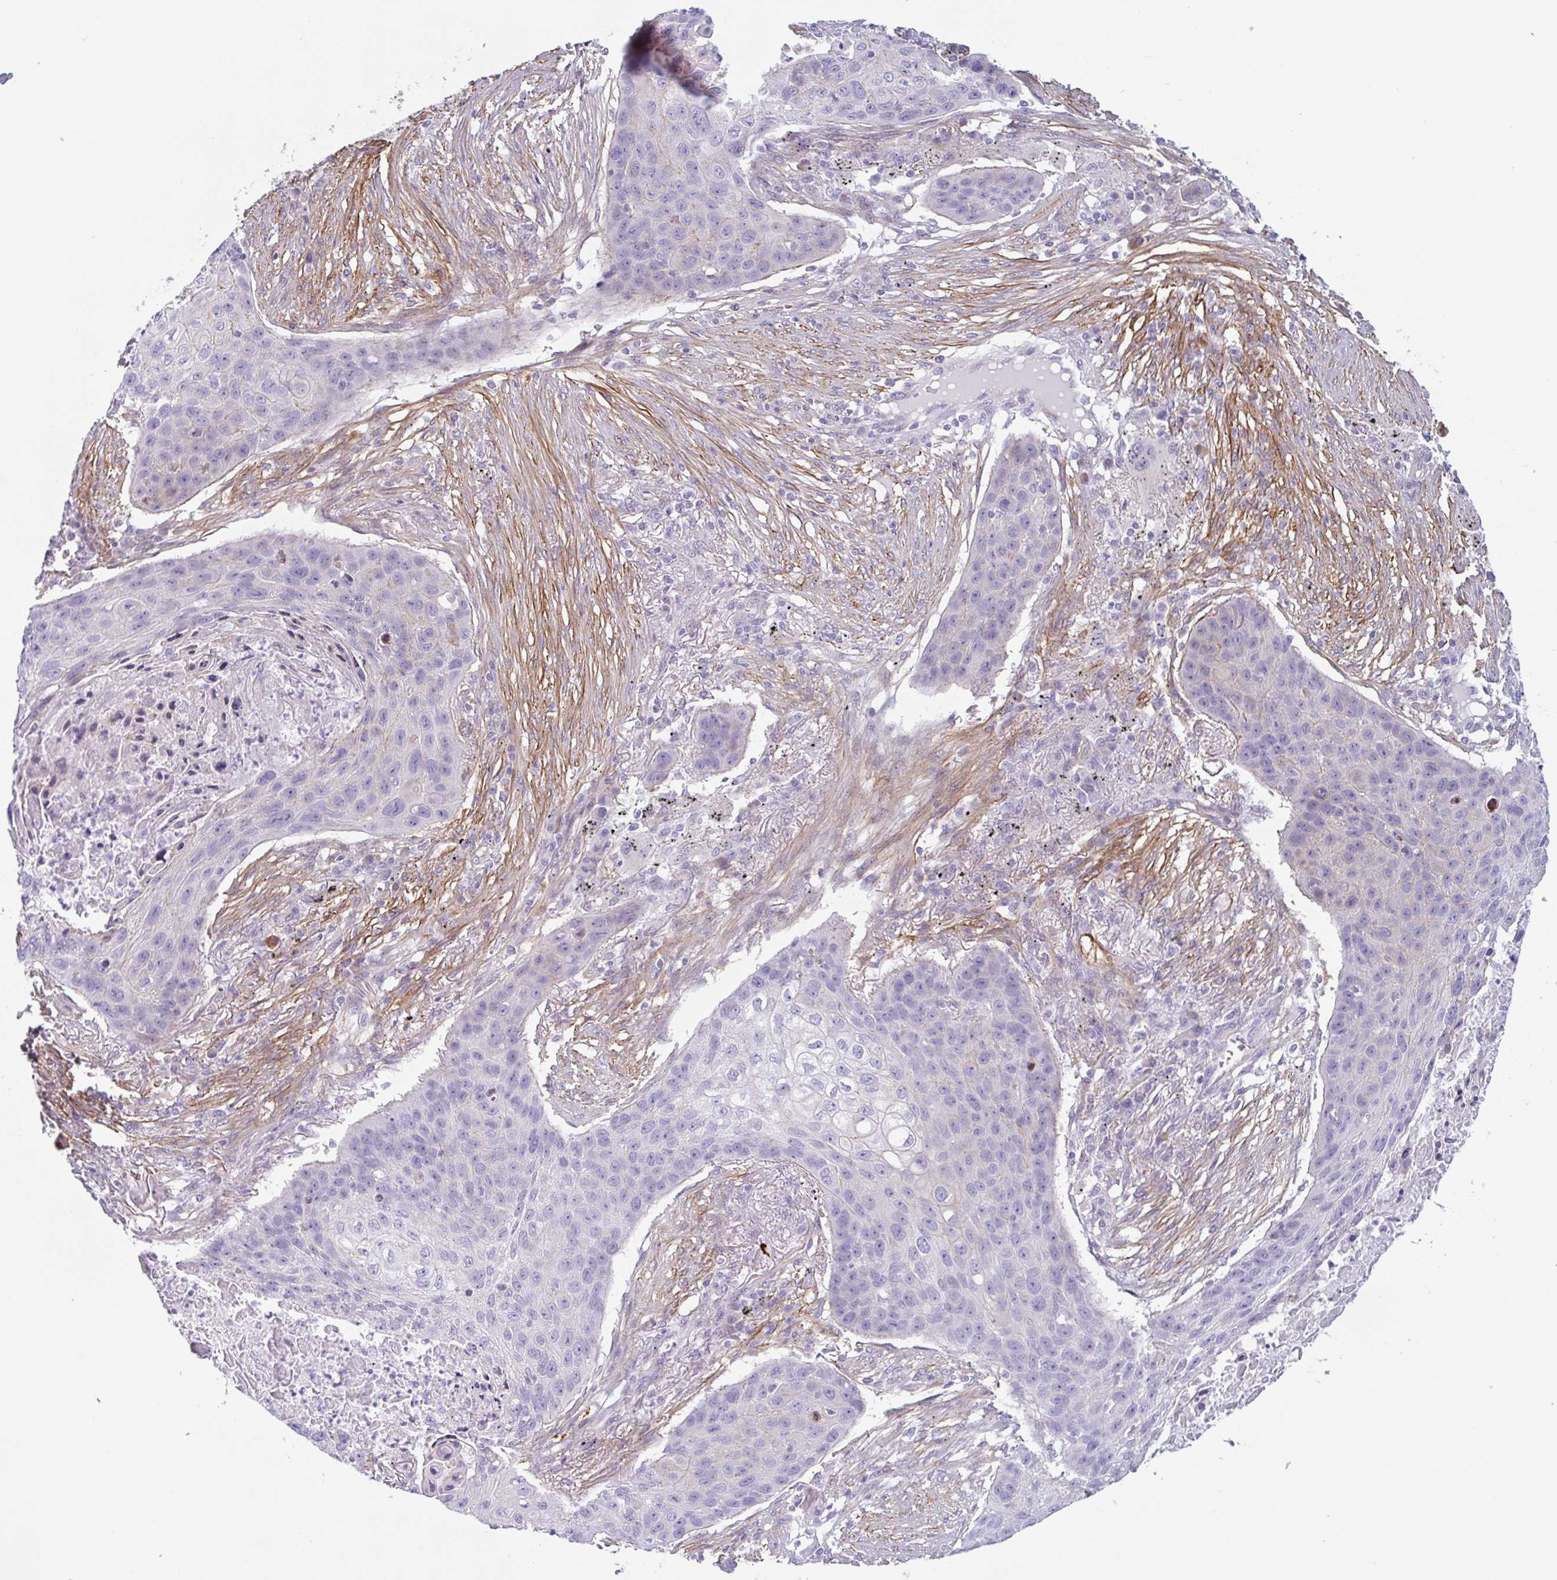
{"staining": {"intensity": "negative", "quantity": "none", "location": "none"}, "tissue": "lung cancer", "cell_type": "Tumor cells", "image_type": "cancer", "snomed": [{"axis": "morphology", "description": "Squamous cell carcinoma, NOS"}, {"axis": "topography", "description": "Lung"}], "caption": "Protein analysis of squamous cell carcinoma (lung) demonstrates no significant positivity in tumor cells.", "gene": "MYH10", "patient": {"sex": "female", "age": 63}}